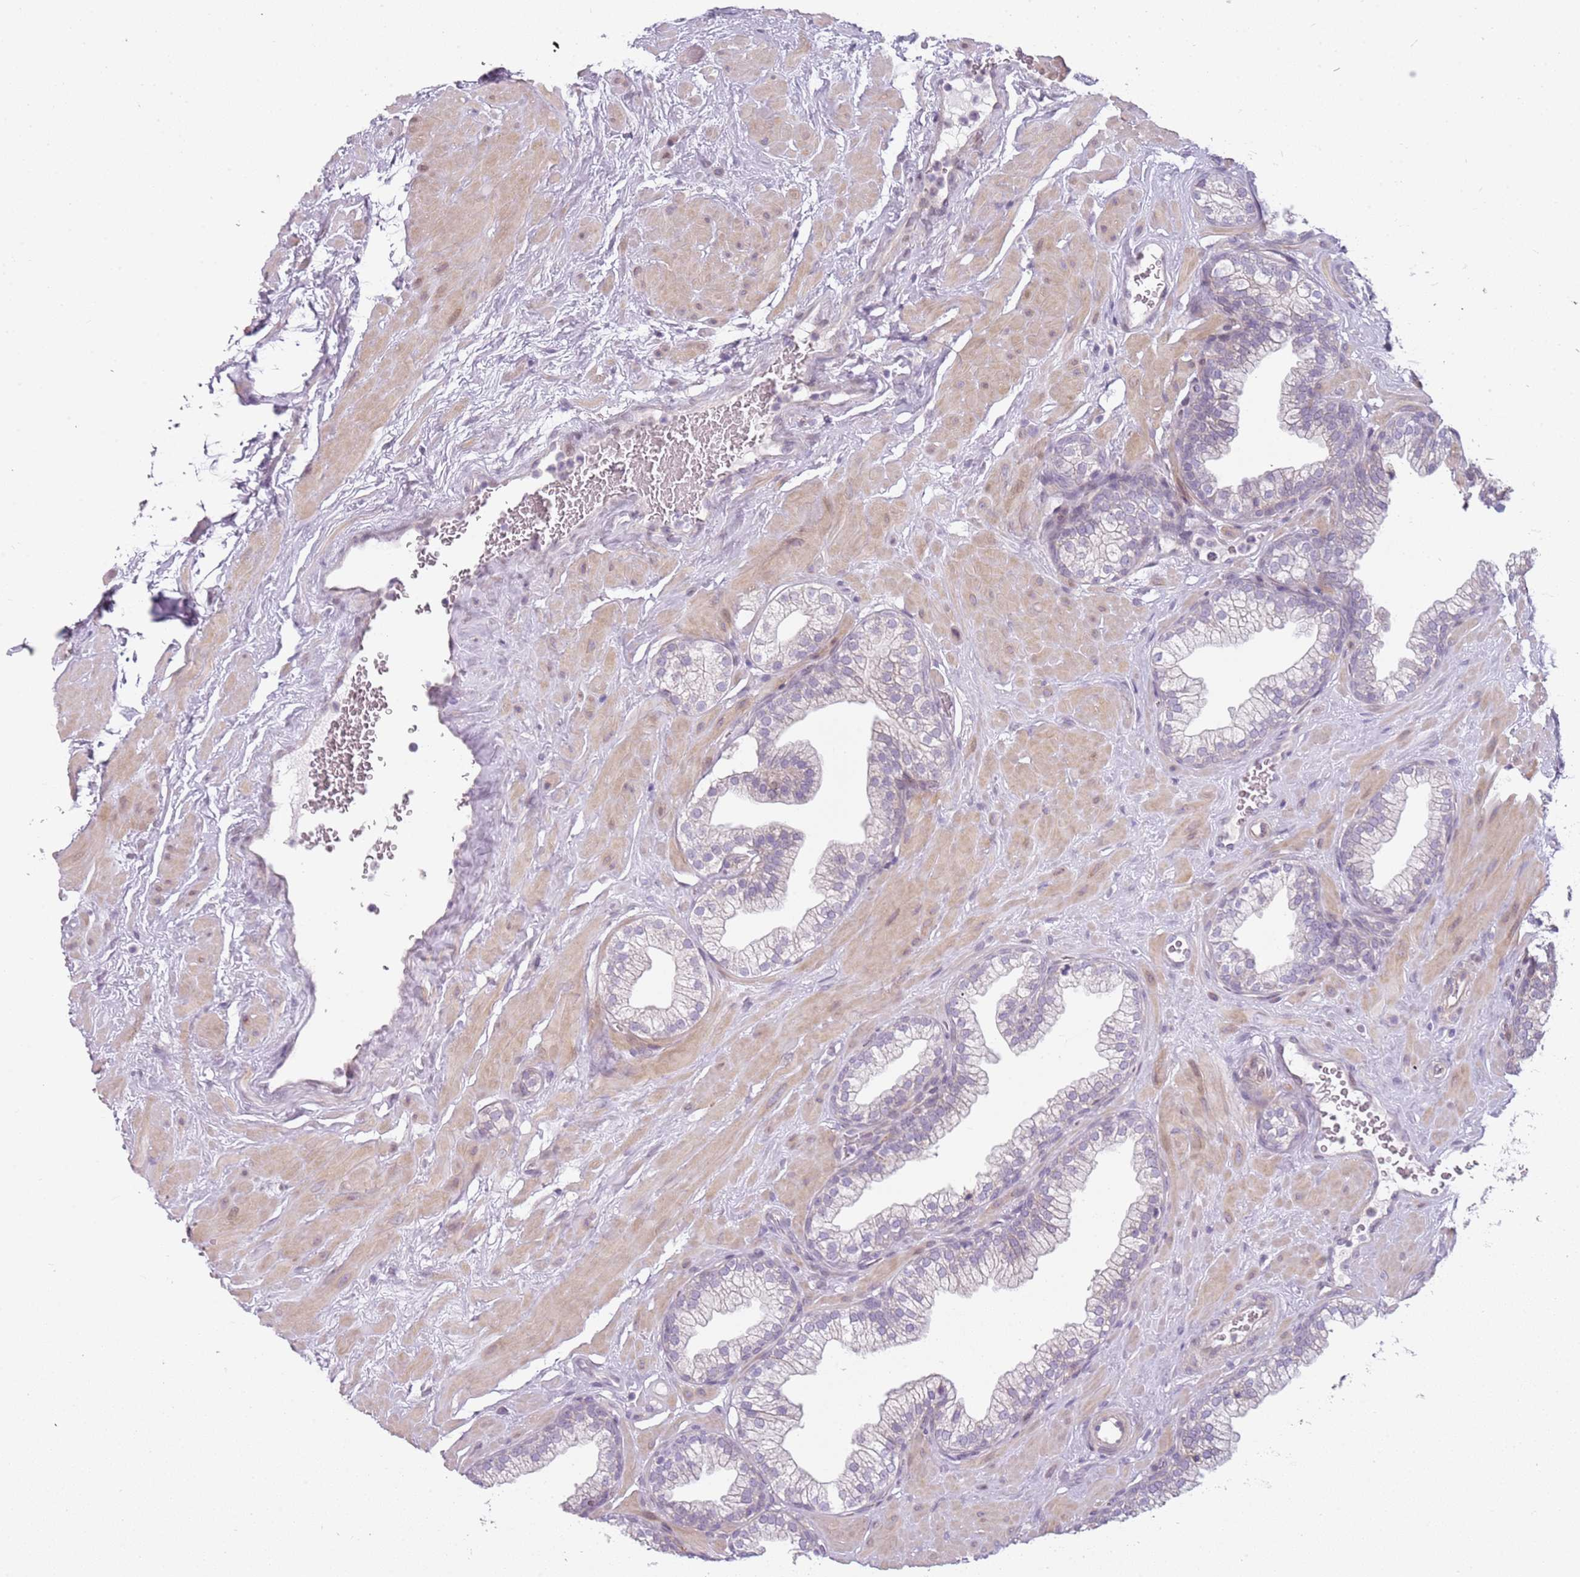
{"staining": {"intensity": "negative", "quantity": "none", "location": "none"}, "tissue": "prostate", "cell_type": "Glandular cells", "image_type": "normal", "snomed": [{"axis": "morphology", "description": "Normal tissue, NOS"}, {"axis": "morphology", "description": "Urothelial carcinoma, Low grade"}, {"axis": "topography", "description": "Urinary bladder"}, {"axis": "topography", "description": "Prostate"}], "caption": "Protein analysis of unremarkable prostate displays no significant positivity in glandular cells. (DAB (3,3'-diaminobenzidine) immunohistochemistry (IHC) visualized using brightfield microscopy, high magnification).", "gene": "DEFB116", "patient": {"sex": "male", "age": 60}}